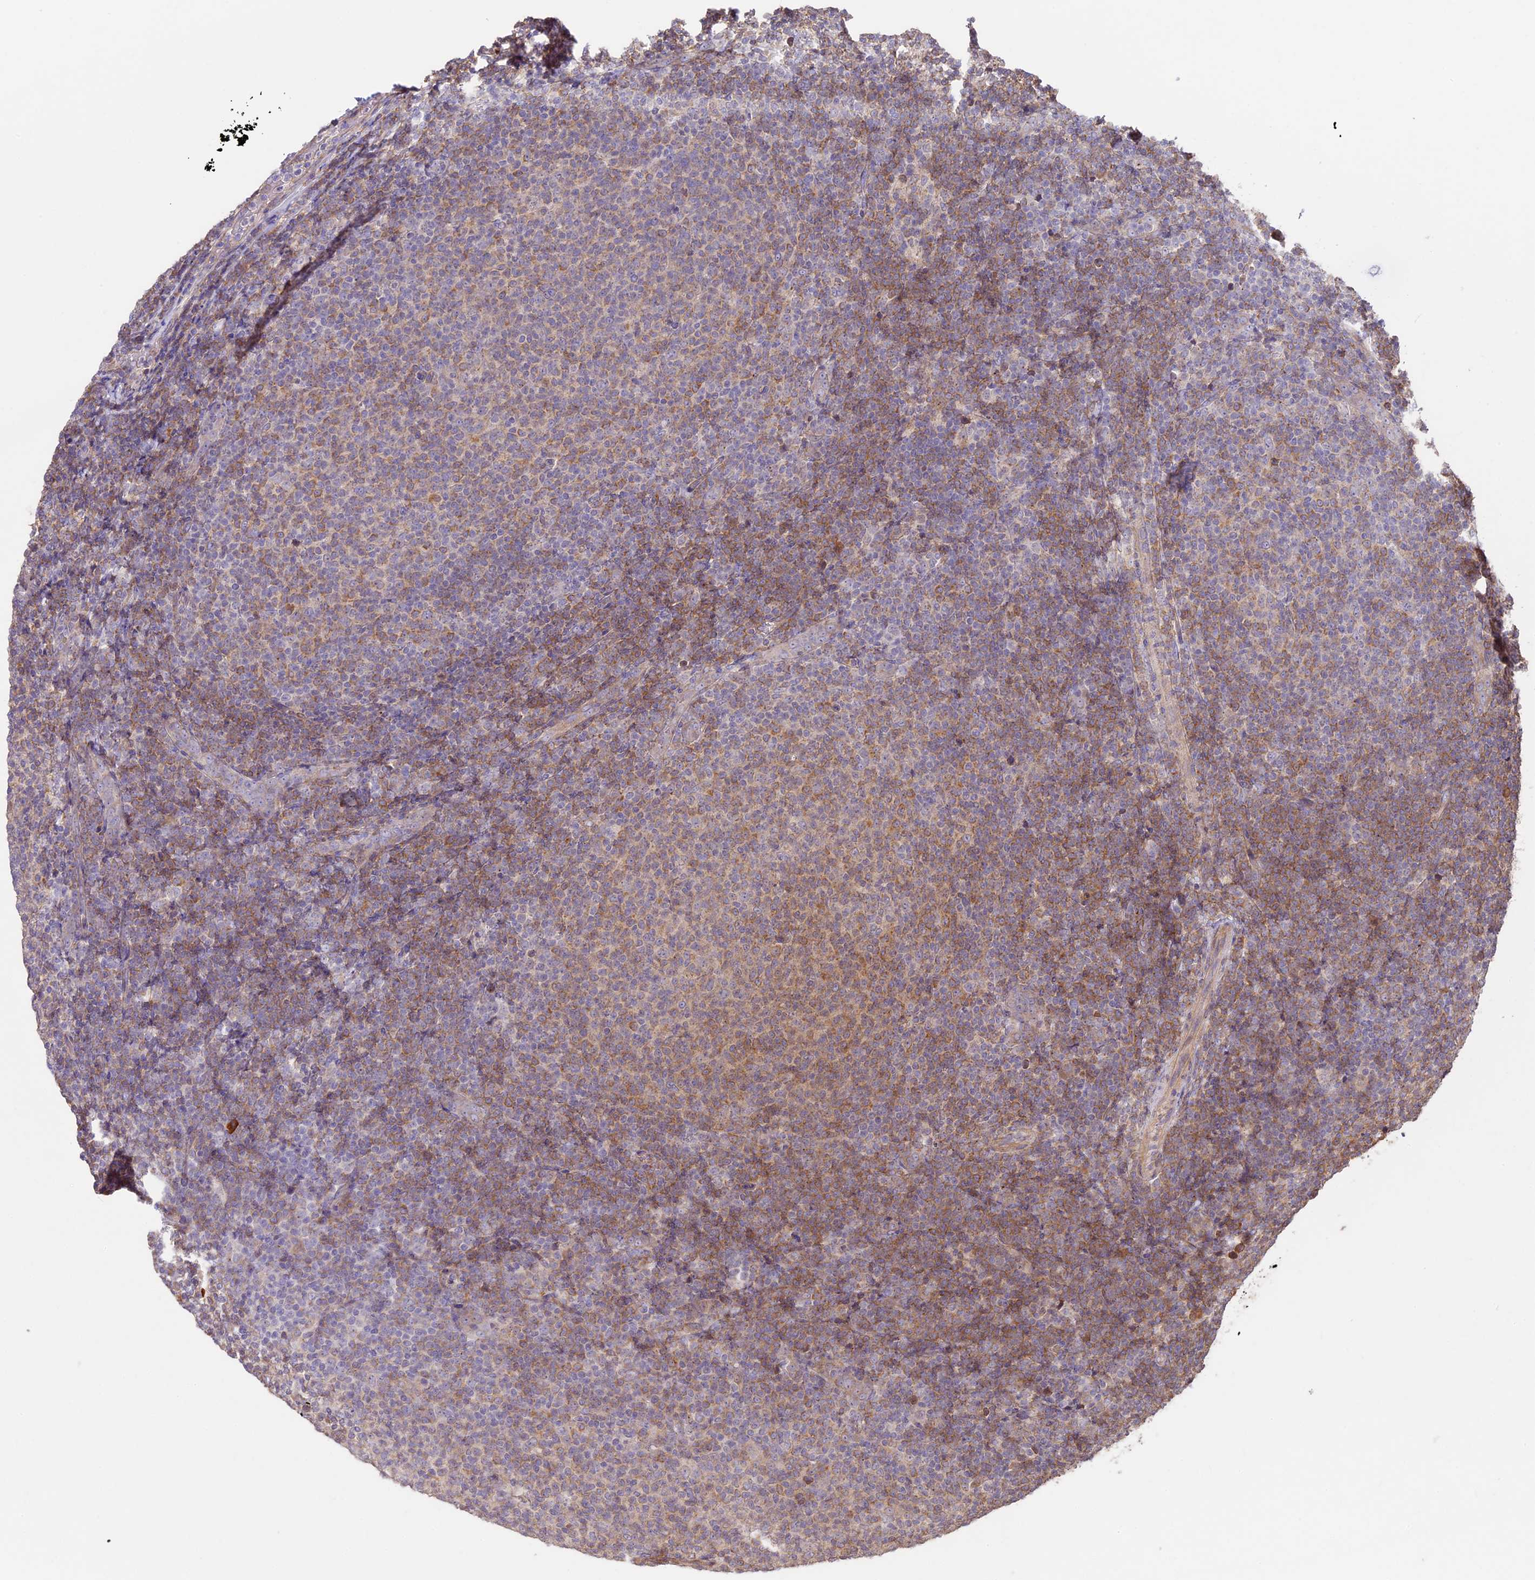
{"staining": {"intensity": "moderate", "quantity": "<25%", "location": "cytoplasmic/membranous"}, "tissue": "lymphoma", "cell_type": "Tumor cells", "image_type": "cancer", "snomed": [{"axis": "morphology", "description": "Malignant lymphoma, non-Hodgkin's type, Low grade"}, {"axis": "topography", "description": "Lymph node"}], "caption": "This is an image of immunohistochemistry (IHC) staining of malignant lymphoma, non-Hodgkin's type (low-grade), which shows moderate expression in the cytoplasmic/membranous of tumor cells.", "gene": "BCAS4", "patient": {"sex": "male", "age": 66}}